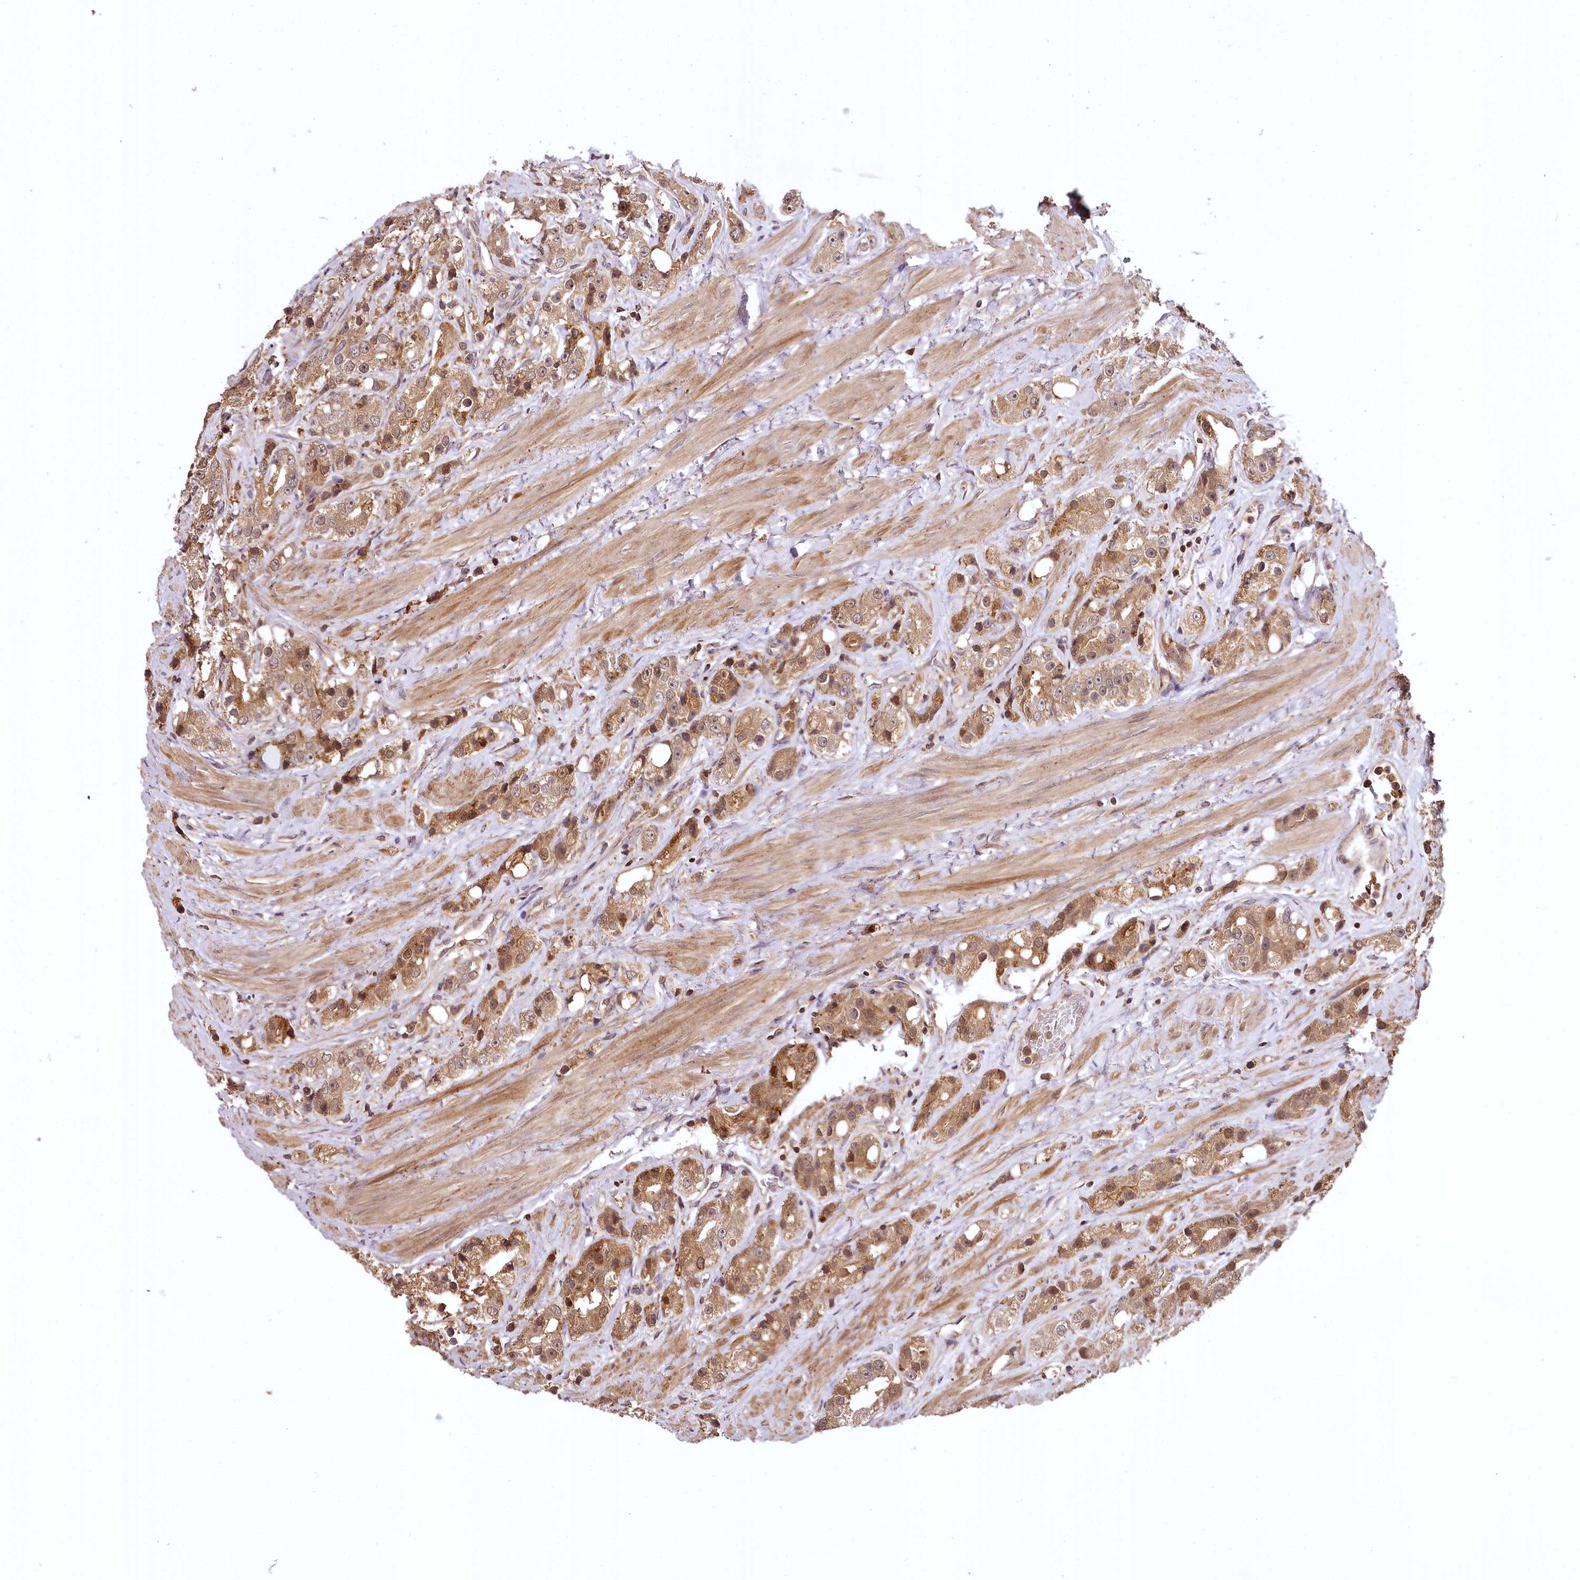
{"staining": {"intensity": "moderate", "quantity": ">75%", "location": "cytoplasmic/membranous"}, "tissue": "prostate cancer", "cell_type": "Tumor cells", "image_type": "cancer", "snomed": [{"axis": "morphology", "description": "Adenocarcinoma, NOS"}, {"axis": "topography", "description": "Prostate"}], "caption": "Immunohistochemistry of human prostate adenocarcinoma reveals medium levels of moderate cytoplasmic/membranous positivity in approximately >75% of tumor cells.", "gene": "TTC12", "patient": {"sex": "male", "age": 79}}